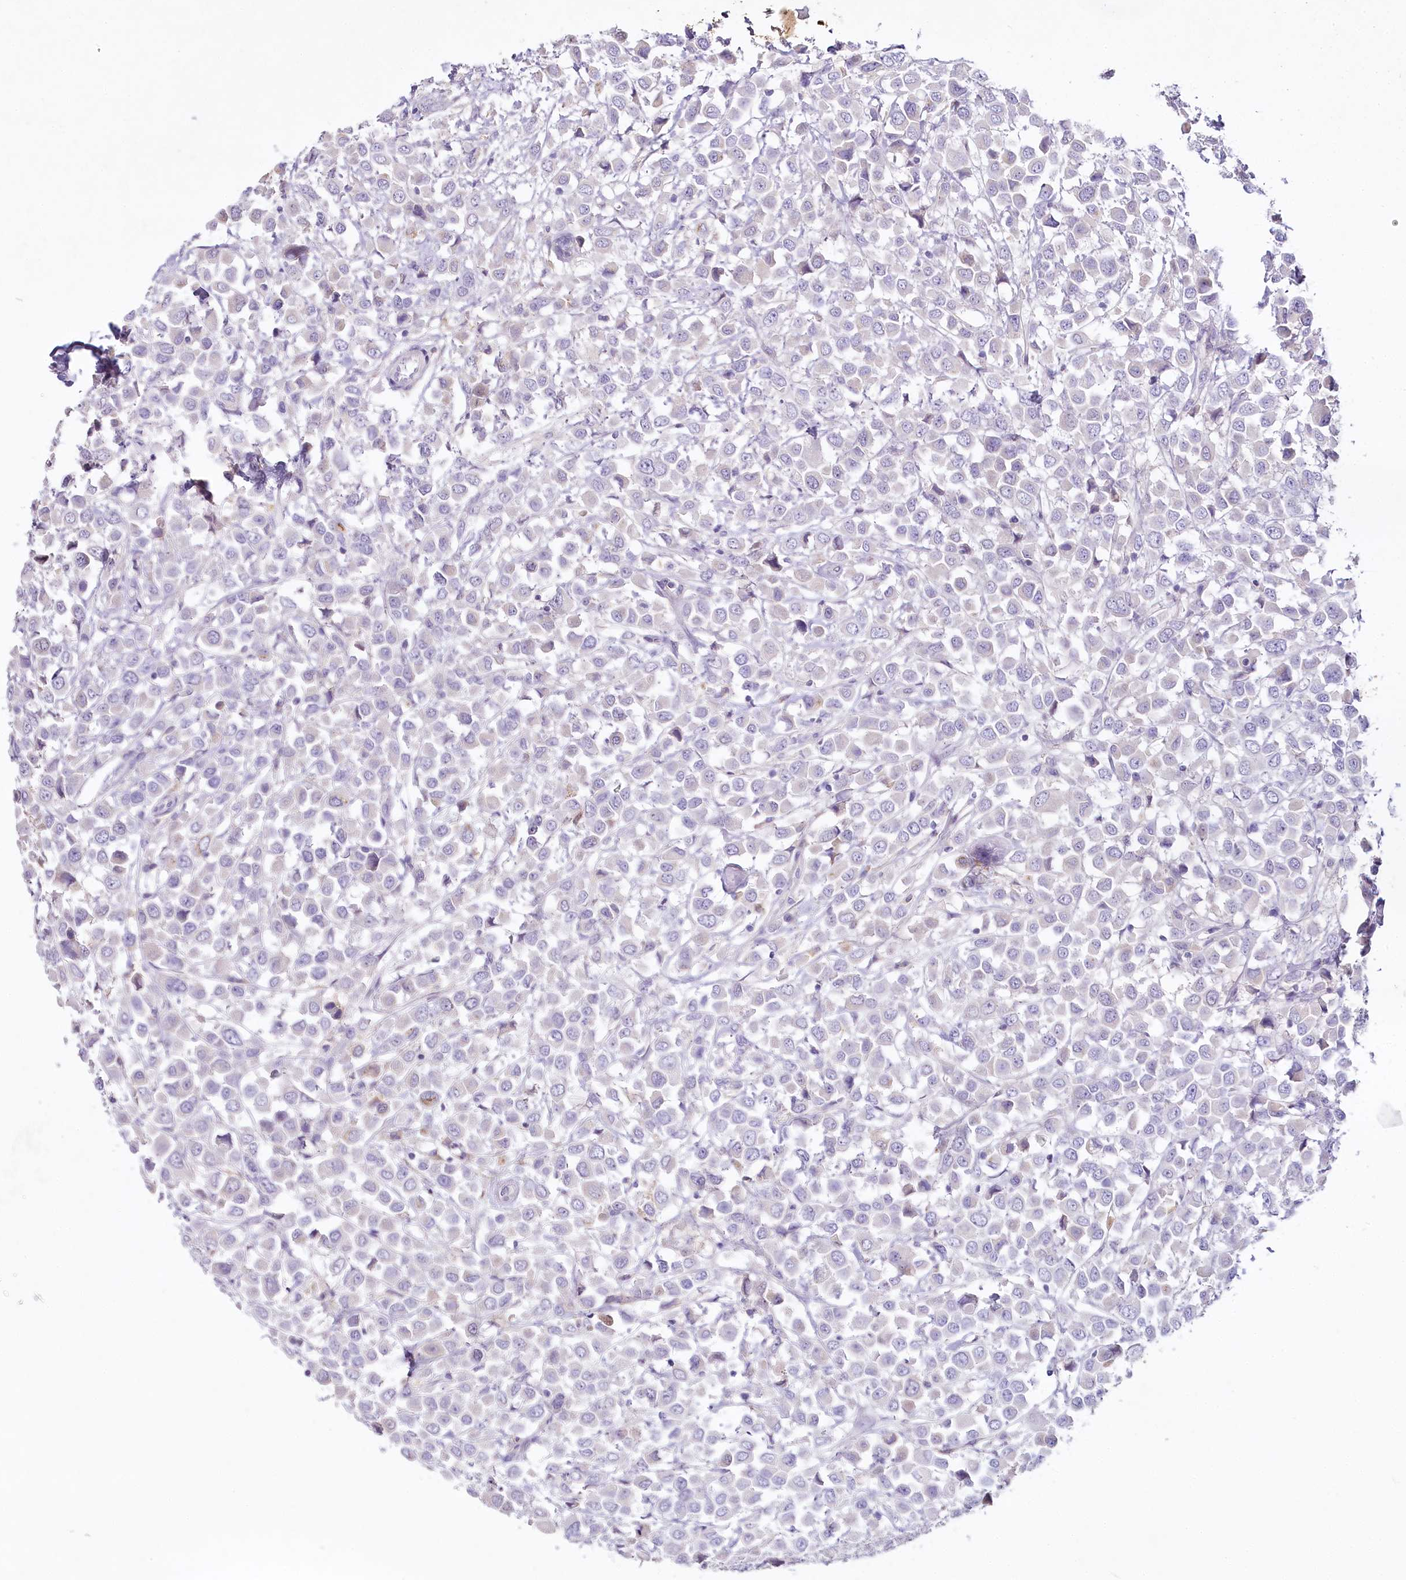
{"staining": {"intensity": "negative", "quantity": "none", "location": "none"}, "tissue": "breast cancer", "cell_type": "Tumor cells", "image_type": "cancer", "snomed": [{"axis": "morphology", "description": "Duct carcinoma"}, {"axis": "topography", "description": "Breast"}], "caption": "Tumor cells show no significant expression in breast cancer.", "gene": "HPD", "patient": {"sex": "female", "age": 61}}